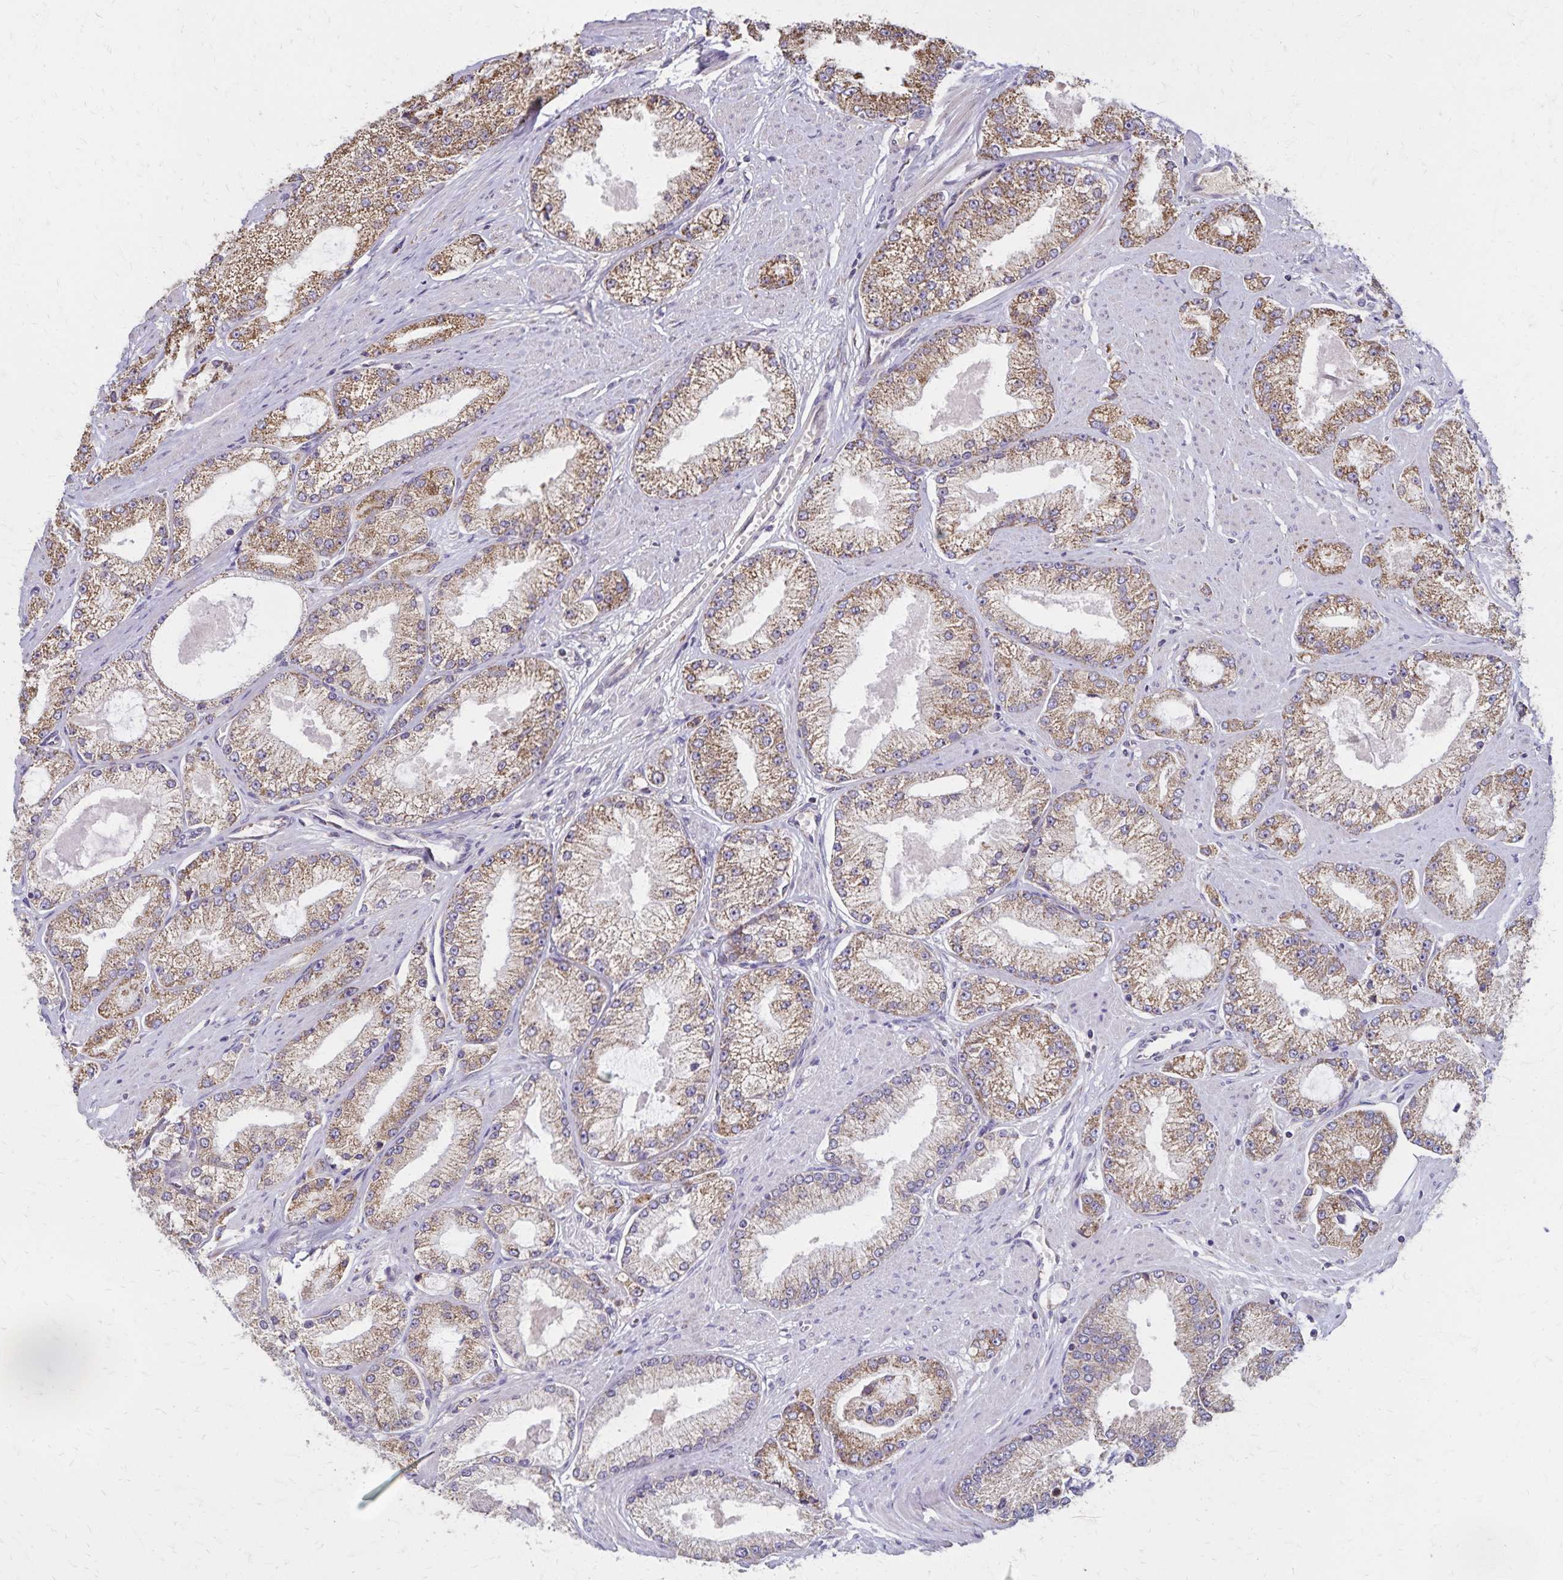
{"staining": {"intensity": "moderate", "quantity": "25%-75%", "location": "cytoplasmic/membranous"}, "tissue": "prostate cancer", "cell_type": "Tumor cells", "image_type": "cancer", "snomed": [{"axis": "morphology", "description": "Adenocarcinoma, High grade"}, {"axis": "topography", "description": "Prostate"}], "caption": "The image demonstrates staining of prostate cancer (high-grade adenocarcinoma), revealing moderate cytoplasmic/membranous protein positivity (brown color) within tumor cells. Using DAB (brown) and hematoxylin (blue) stains, captured at high magnification using brightfield microscopy.", "gene": "RNF10", "patient": {"sex": "male", "age": 68}}